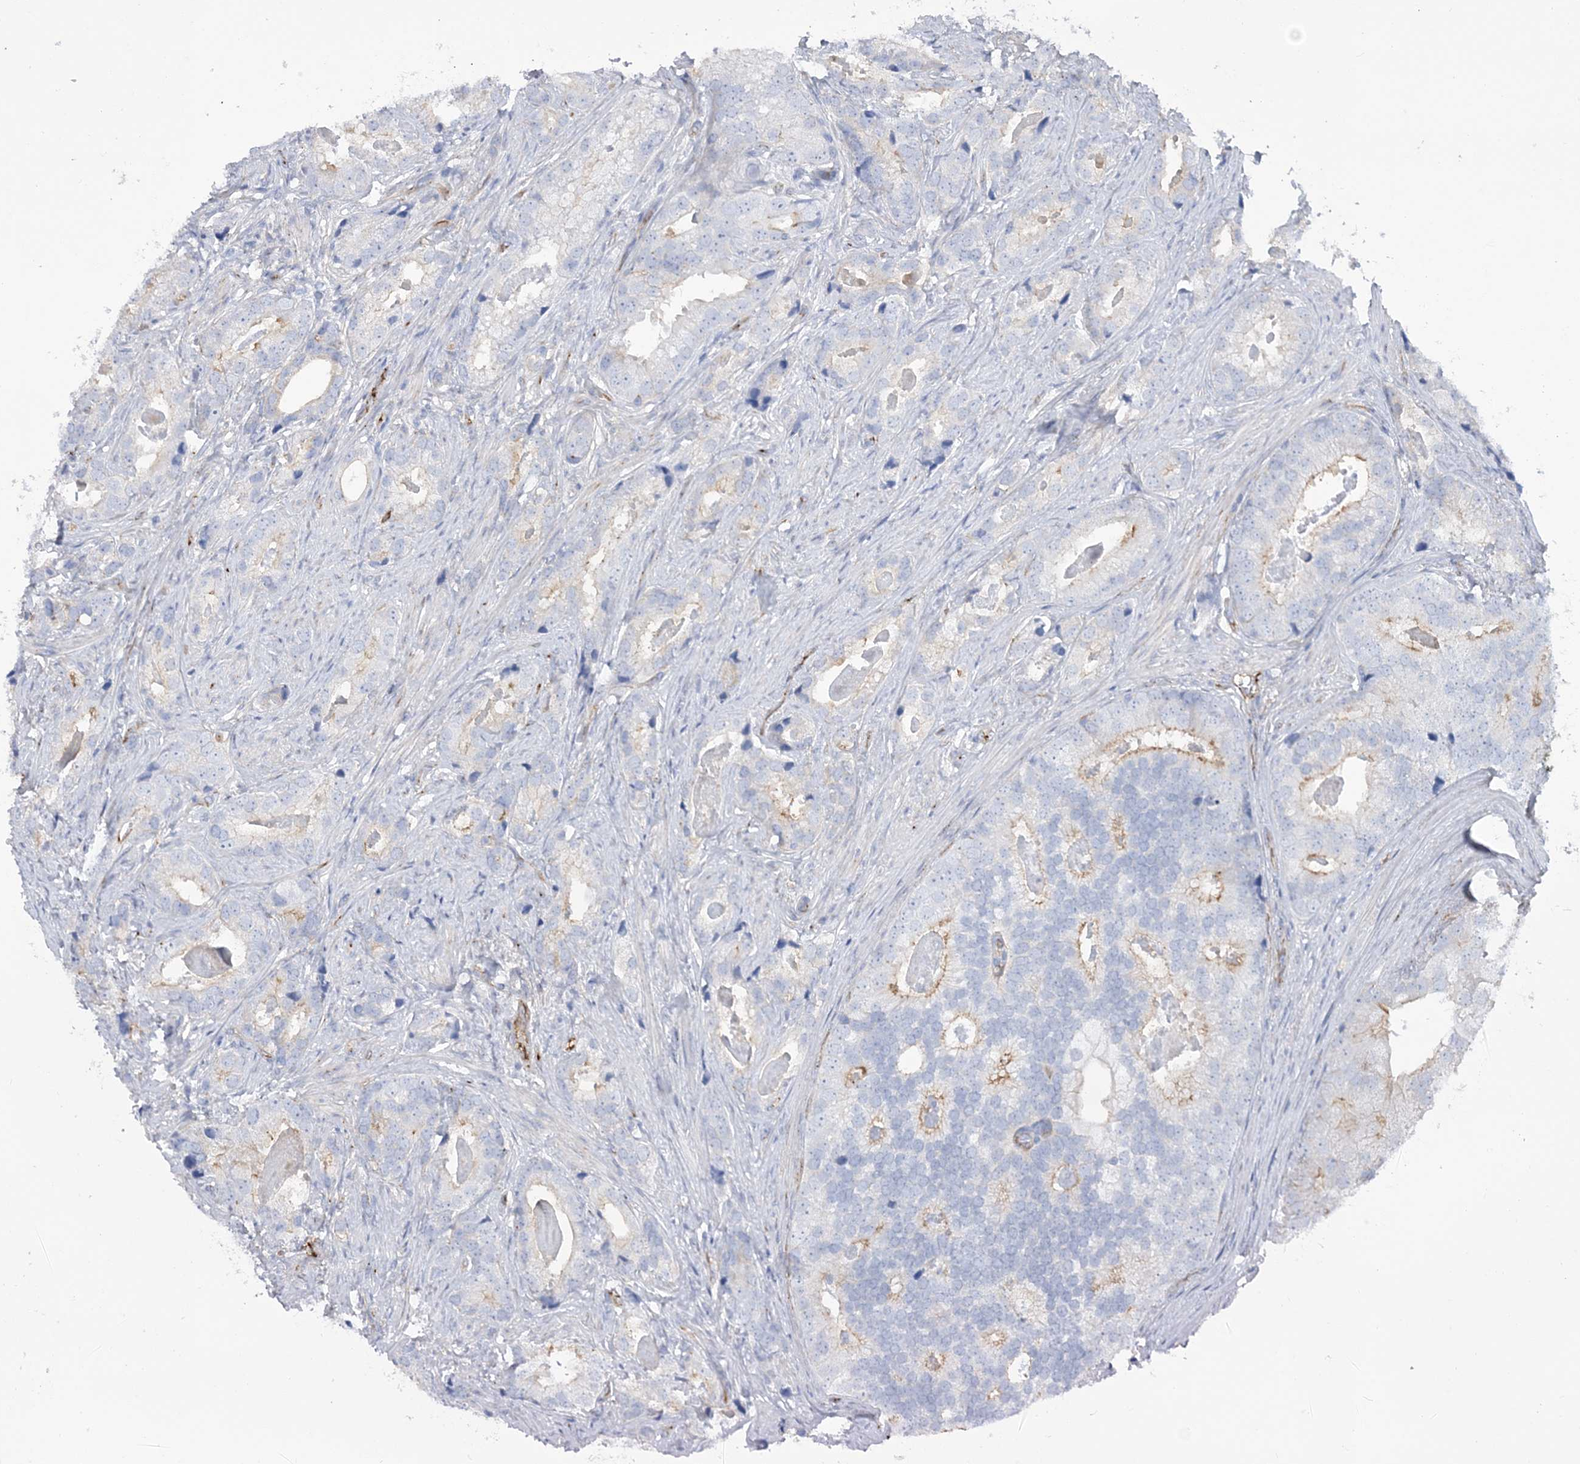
{"staining": {"intensity": "weak", "quantity": "<25%", "location": "cytoplasmic/membranous"}, "tissue": "prostate cancer", "cell_type": "Tumor cells", "image_type": "cancer", "snomed": [{"axis": "morphology", "description": "Adenocarcinoma, Low grade"}, {"axis": "topography", "description": "Prostate"}], "caption": "Immunohistochemistry of prostate cancer reveals no staining in tumor cells.", "gene": "RAB11FIP5", "patient": {"sex": "male", "age": 71}}